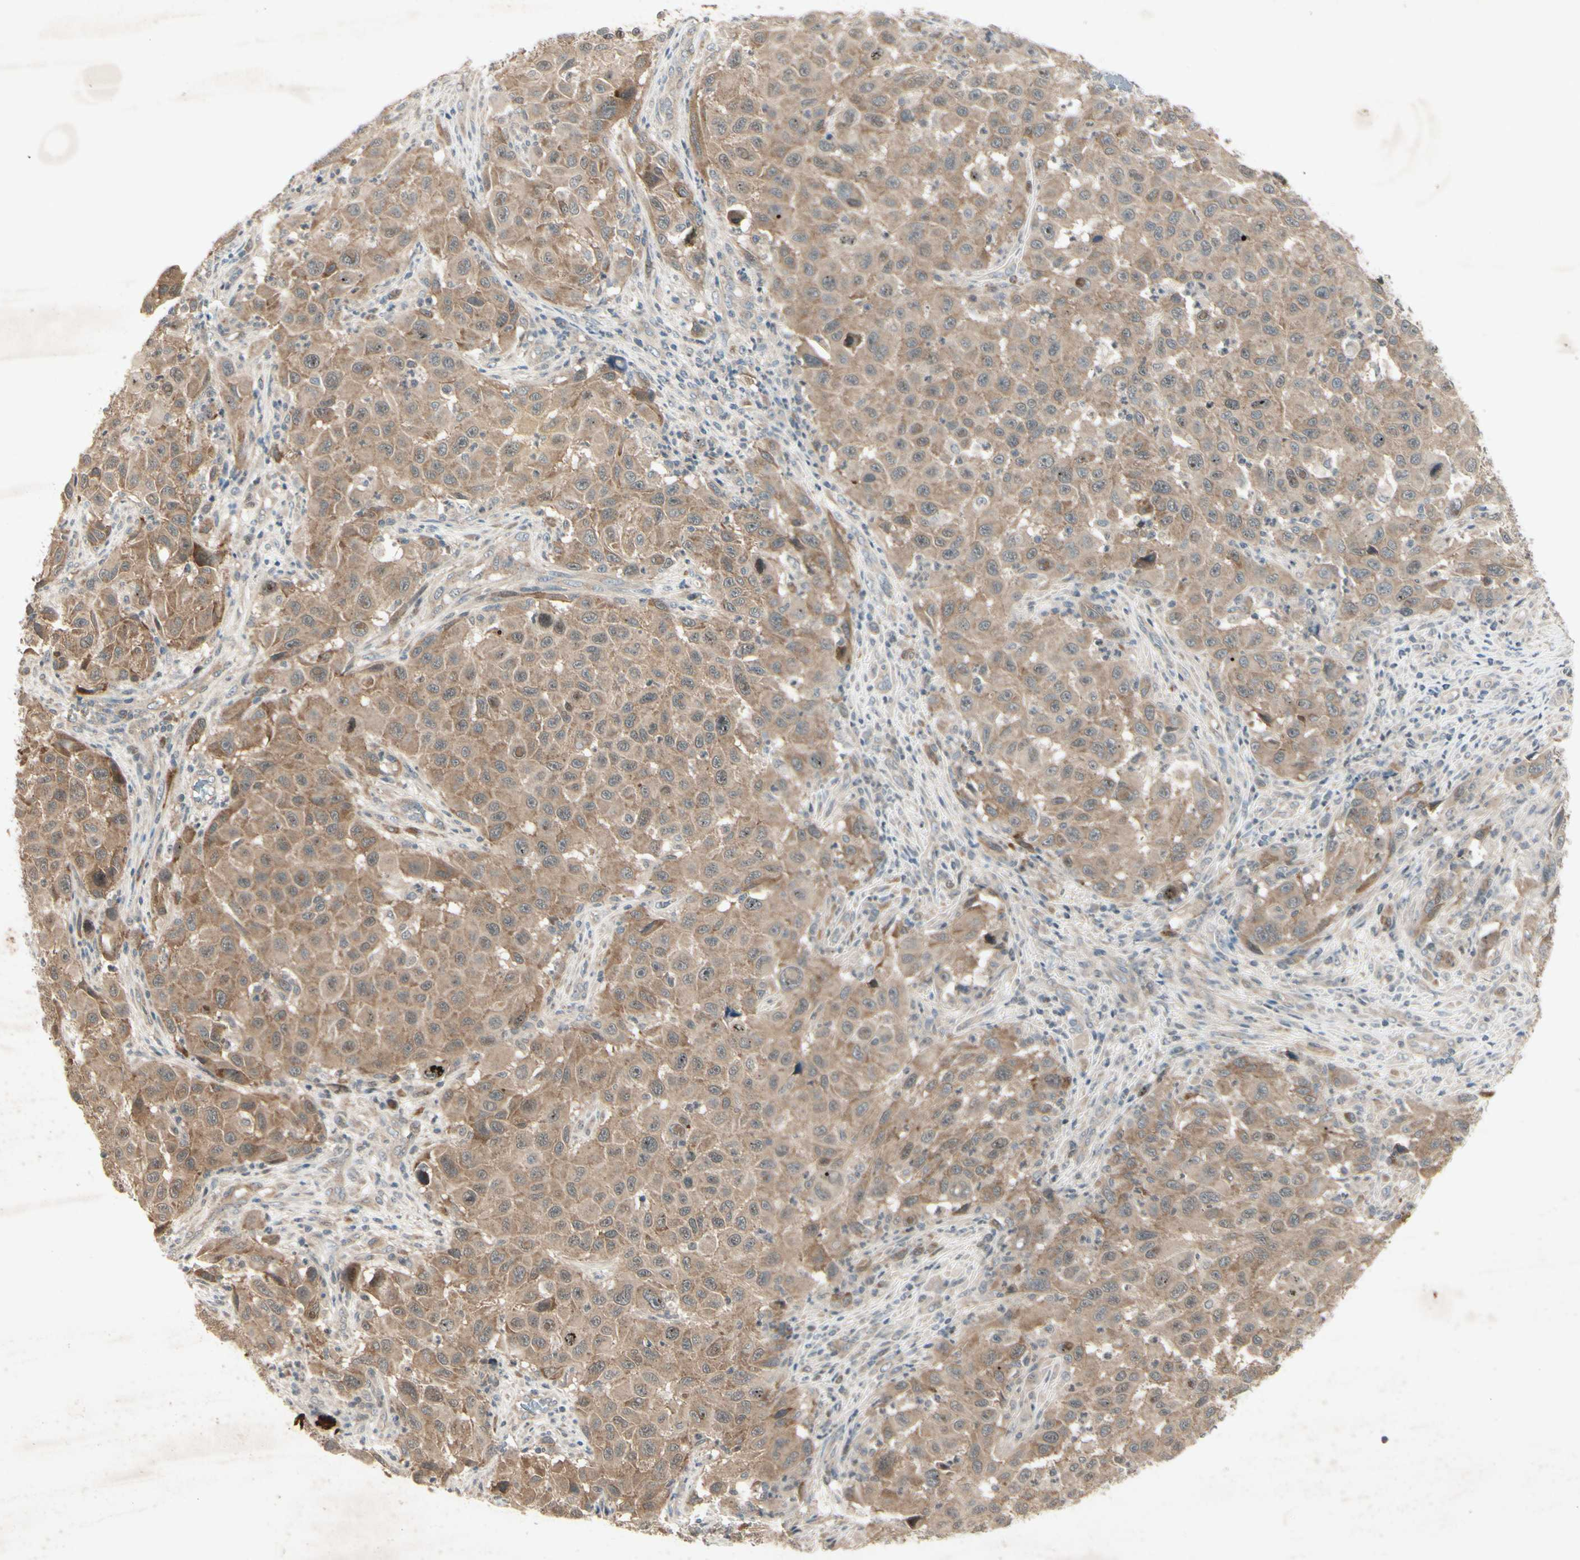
{"staining": {"intensity": "moderate", "quantity": ">75%", "location": "cytoplasmic/membranous"}, "tissue": "melanoma", "cell_type": "Tumor cells", "image_type": "cancer", "snomed": [{"axis": "morphology", "description": "Malignant melanoma, Metastatic site"}, {"axis": "topography", "description": "Lymph node"}], "caption": "An IHC image of tumor tissue is shown. Protein staining in brown labels moderate cytoplasmic/membranous positivity in melanoma within tumor cells. (DAB IHC, brown staining for protein, blue staining for nuclei).", "gene": "FHDC1", "patient": {"sex": "male", "age": 61}}